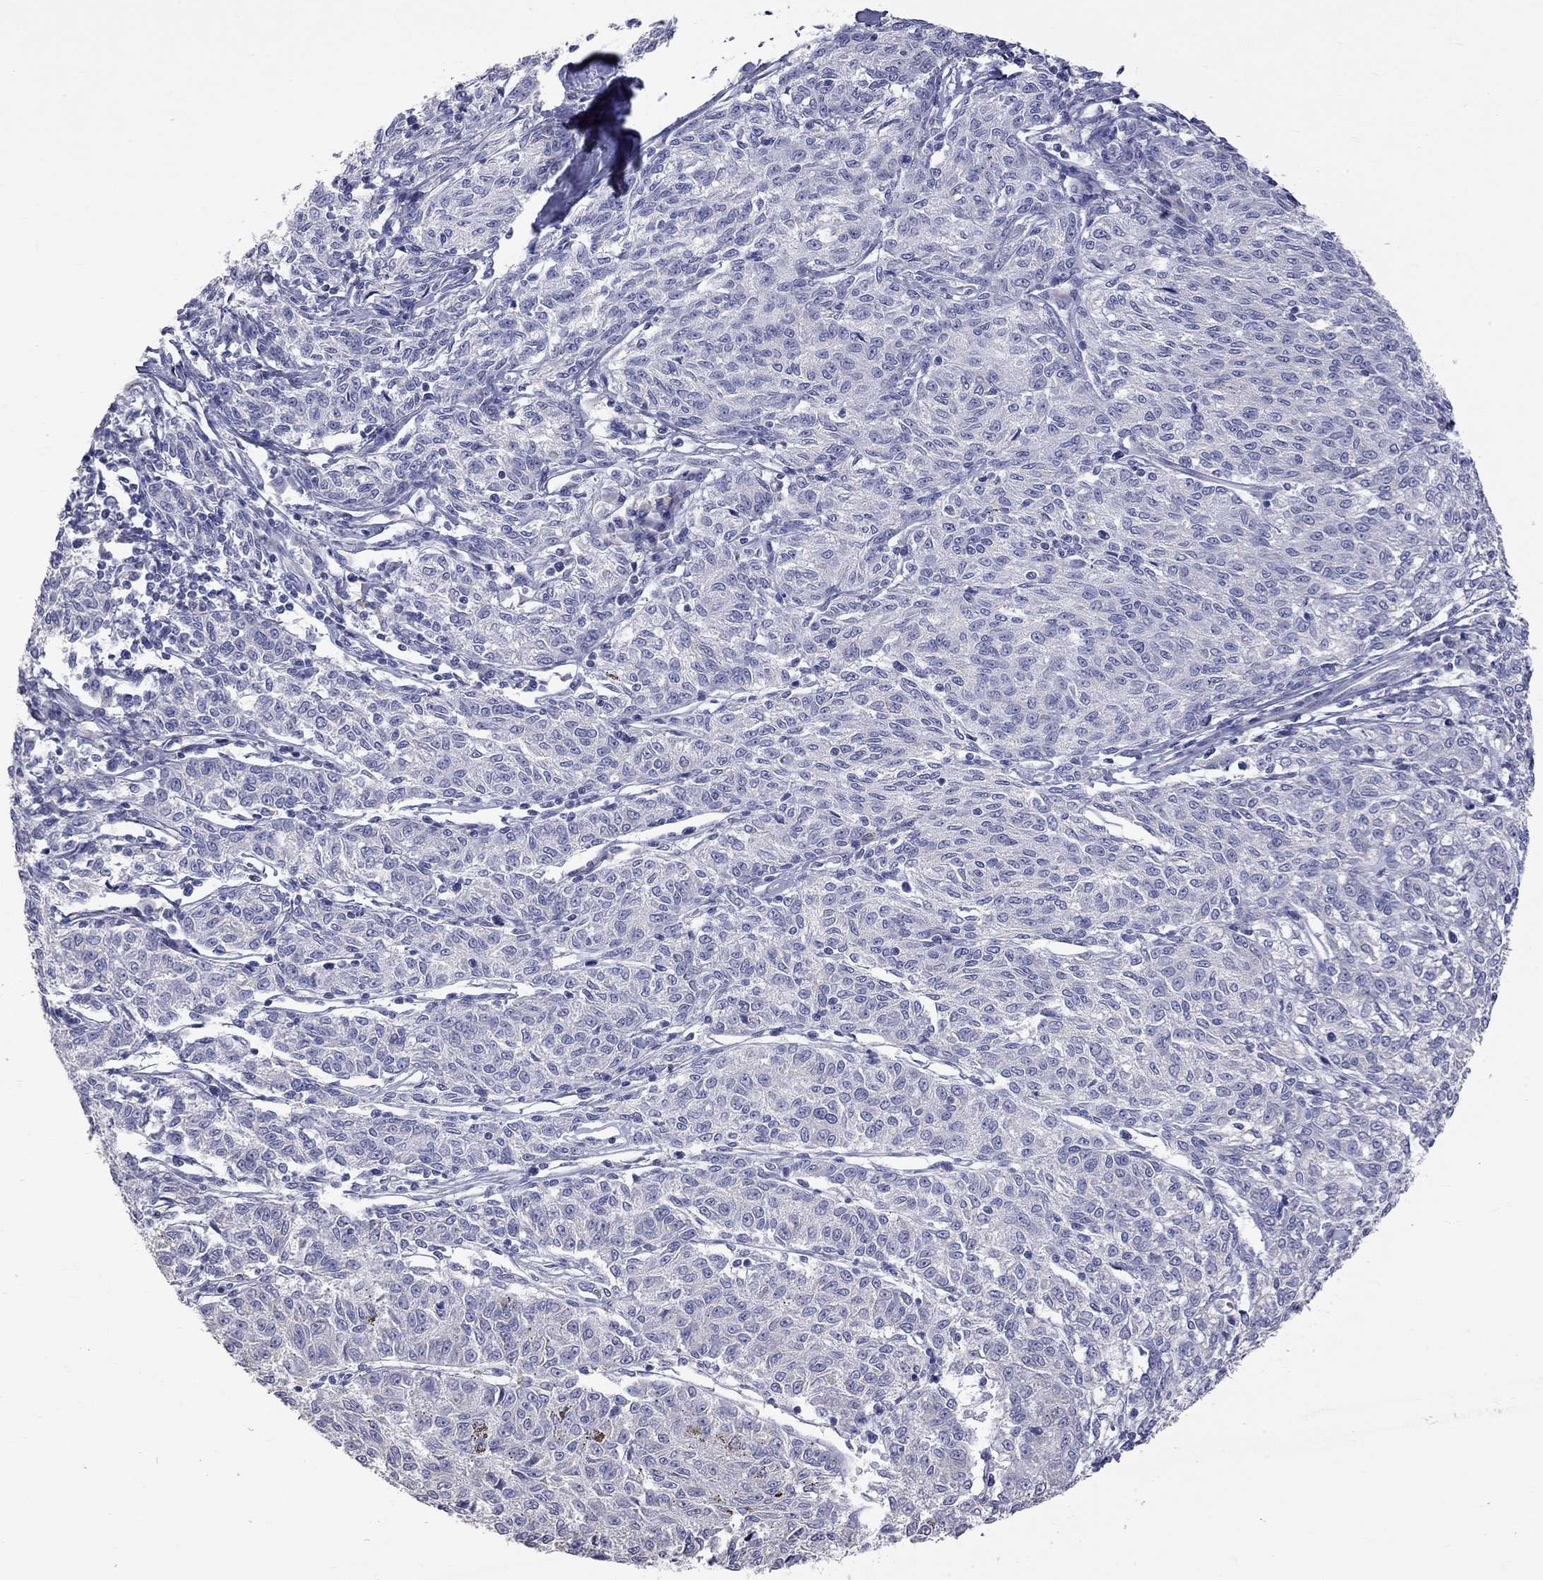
{"staining": {"intensity": "negative", "quantity": "none", "location": "none"}, "tissue": "melanoma", "cell_type": "Tumor cells", "image_type": "cancer", "snomed": [{"axis": "morphology", "description": "Malignant melanoma, NOS"}, {"axis": "topography", "description": "Skin"}], "caption": "Immunohistochemistry (IHC) of malignant melanoma reveals no expression in tumor cells. (DAB (3,3'-diaminobenzidine) IHC, high magnification).", "gene": "OPRK1", "patient": {"sex": "female", "age": 72}}